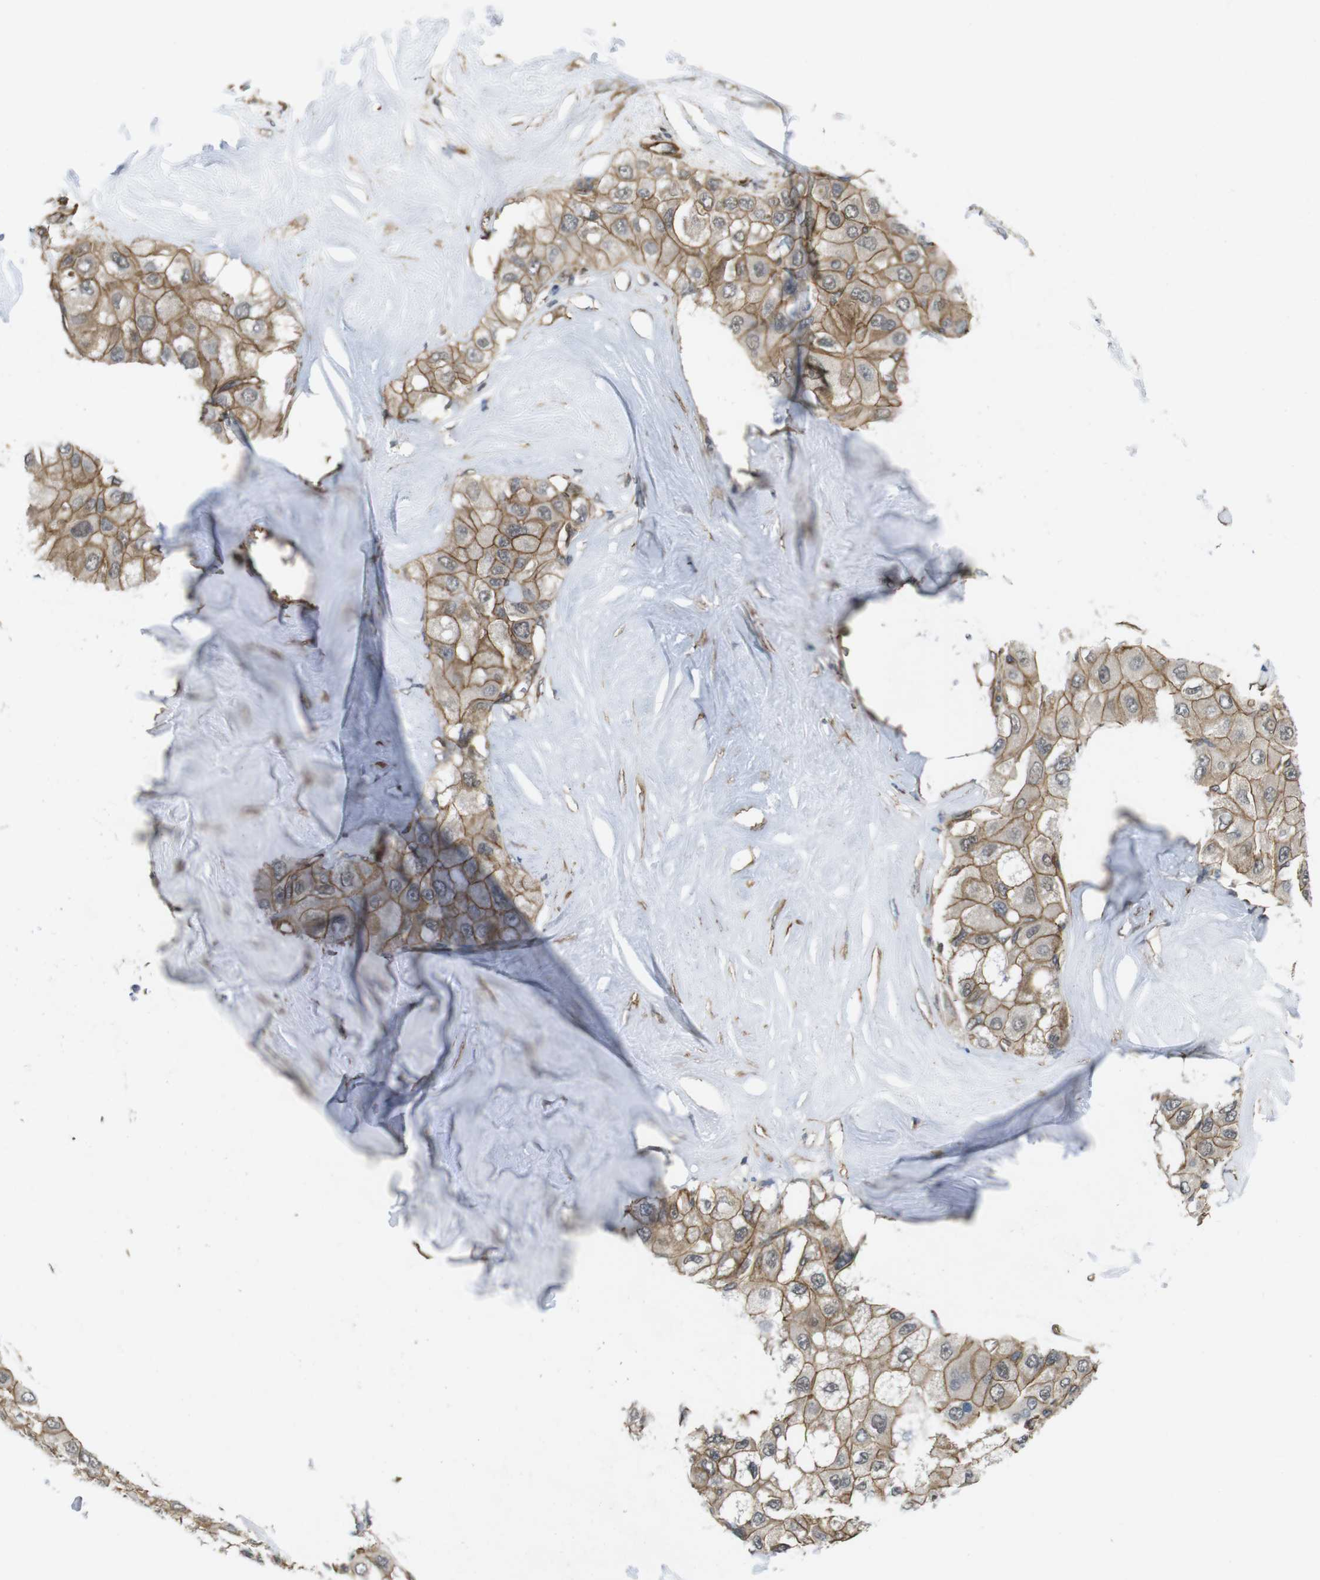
{"staining": {"intensity": "strong", "quantity": ">75%", "location": "cytoplasmic/membranous"}, "tissue": "liver cancer", "cell_type": "Tumor cells", "image_type": "cancer", "snomed": [{"axis": "morphology", "description": "Carcinoma, Hepatocellular, NOS"}, {"axis": "topography", "description": "Liver"}], "caption": "High-magnification brightfield microscopy of hepatocellular carcinoma (liver) stained with DAB (3,3'-diaminobenzidine) (brown) and counterstained with hematoxylin (blue). tumor cells exhibit strong cytoplasmic/membranous positivity is present in about>75% of cells. The protein is stained brown, and the nuclei are stained in blue (DAB (3,3'-diaminobenzidine) IHC with brightfield microscopy, high magnification).", "gene": "ZDHHC5", "patient": {"sex": "male", "age": 80}}